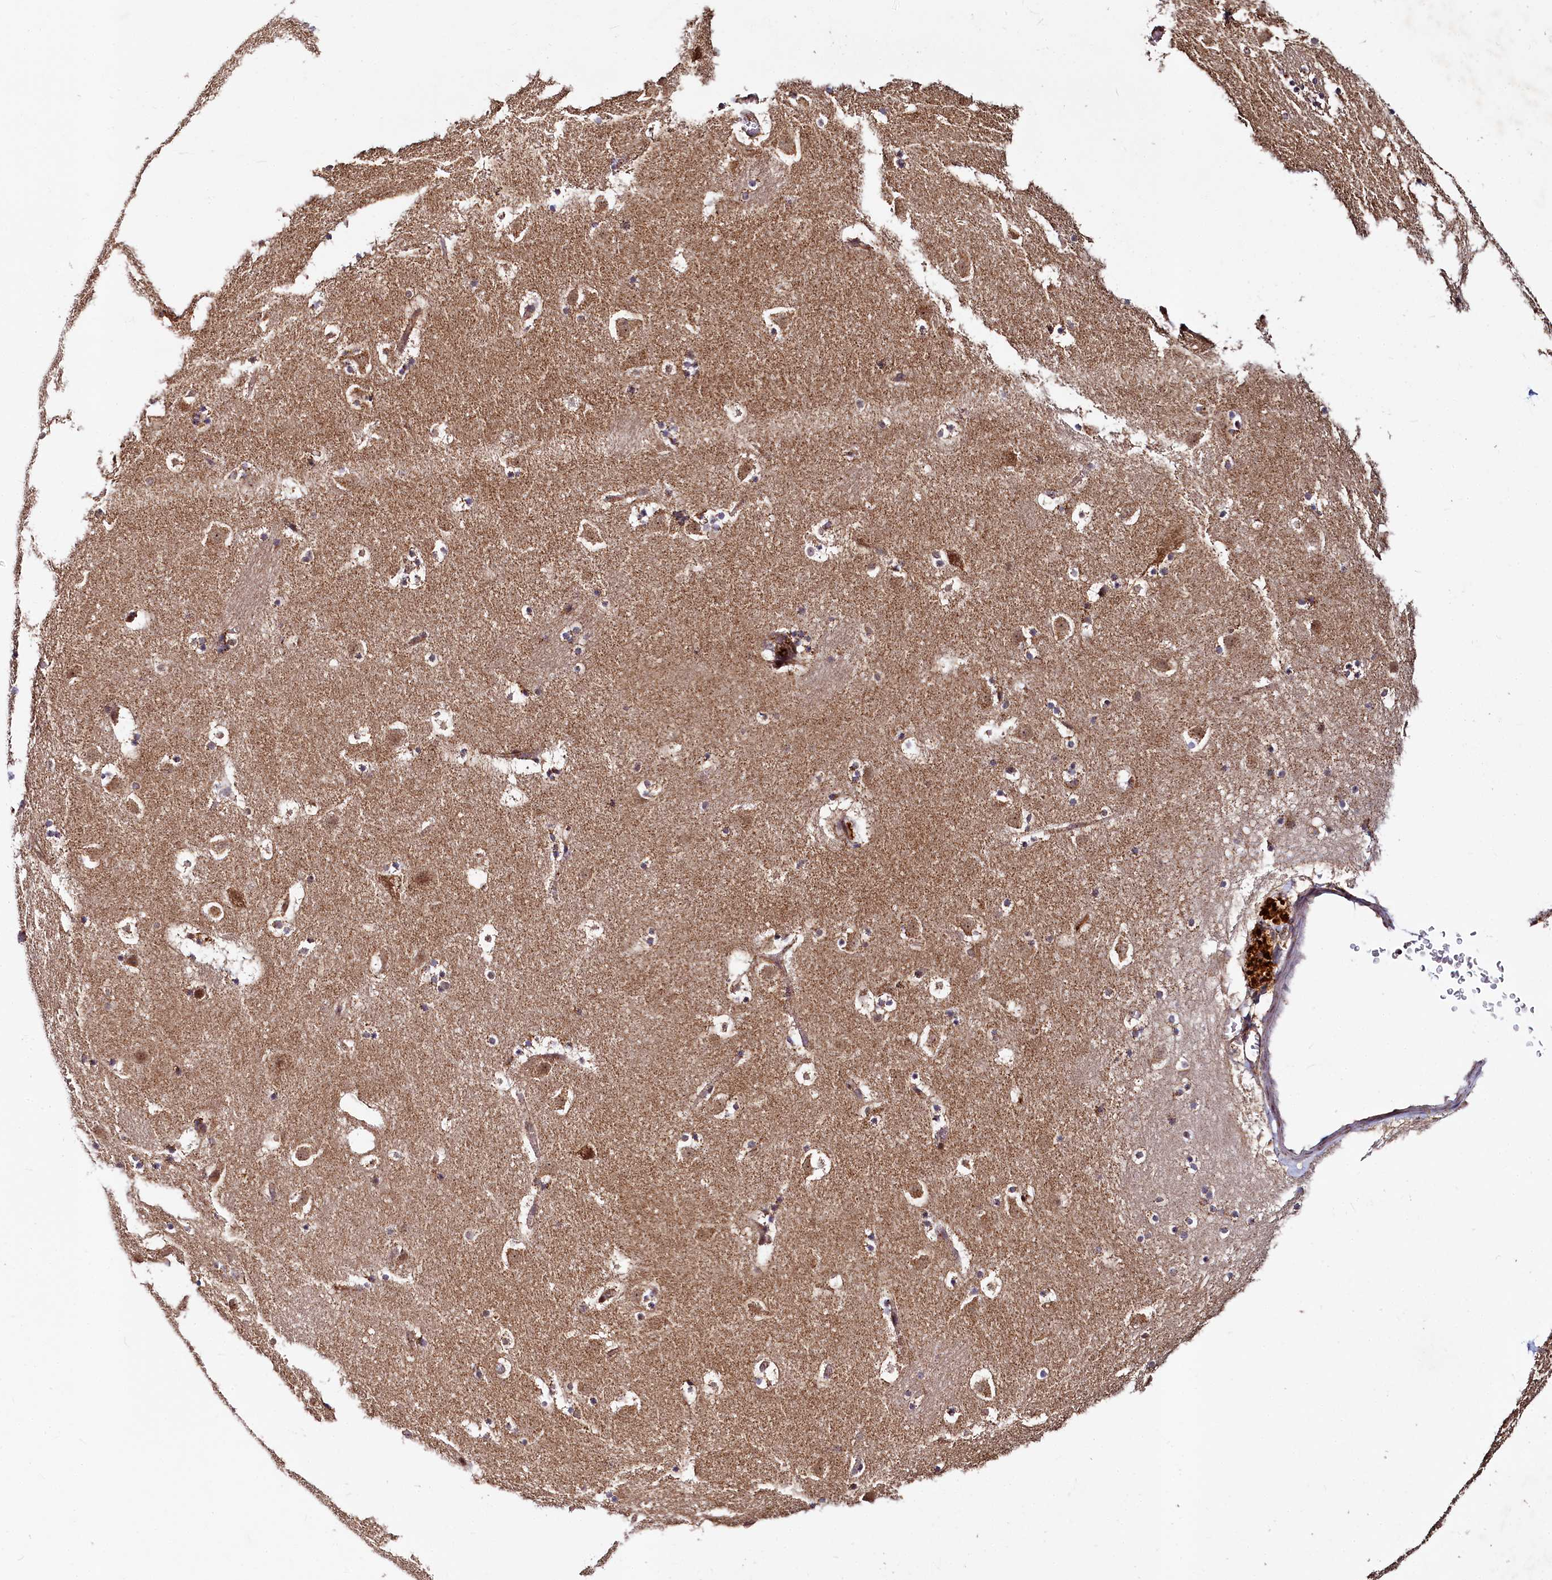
{"staining": {"intensity": "moderate", "quantity": "25%-75%", "location": "cytoplasmic/membranous"}, "tissue": "caudate", "cell_type": "Glial cells", "image_type": "normal", "snomed": [{"axis": "morphology", "description": "Normal tissue, NOS"}, {"axis": "topography", "description": "Lateral ventricle wall"}], "caption": "Immunohistochemical staining of benign caudate displays 25%-75% levels of moderate cytoplasmic/membranous protein expression in about 25%-75% of glial cells.", "gene": "SPRYD3", "patient": {"sex": "male", "age": 45}}